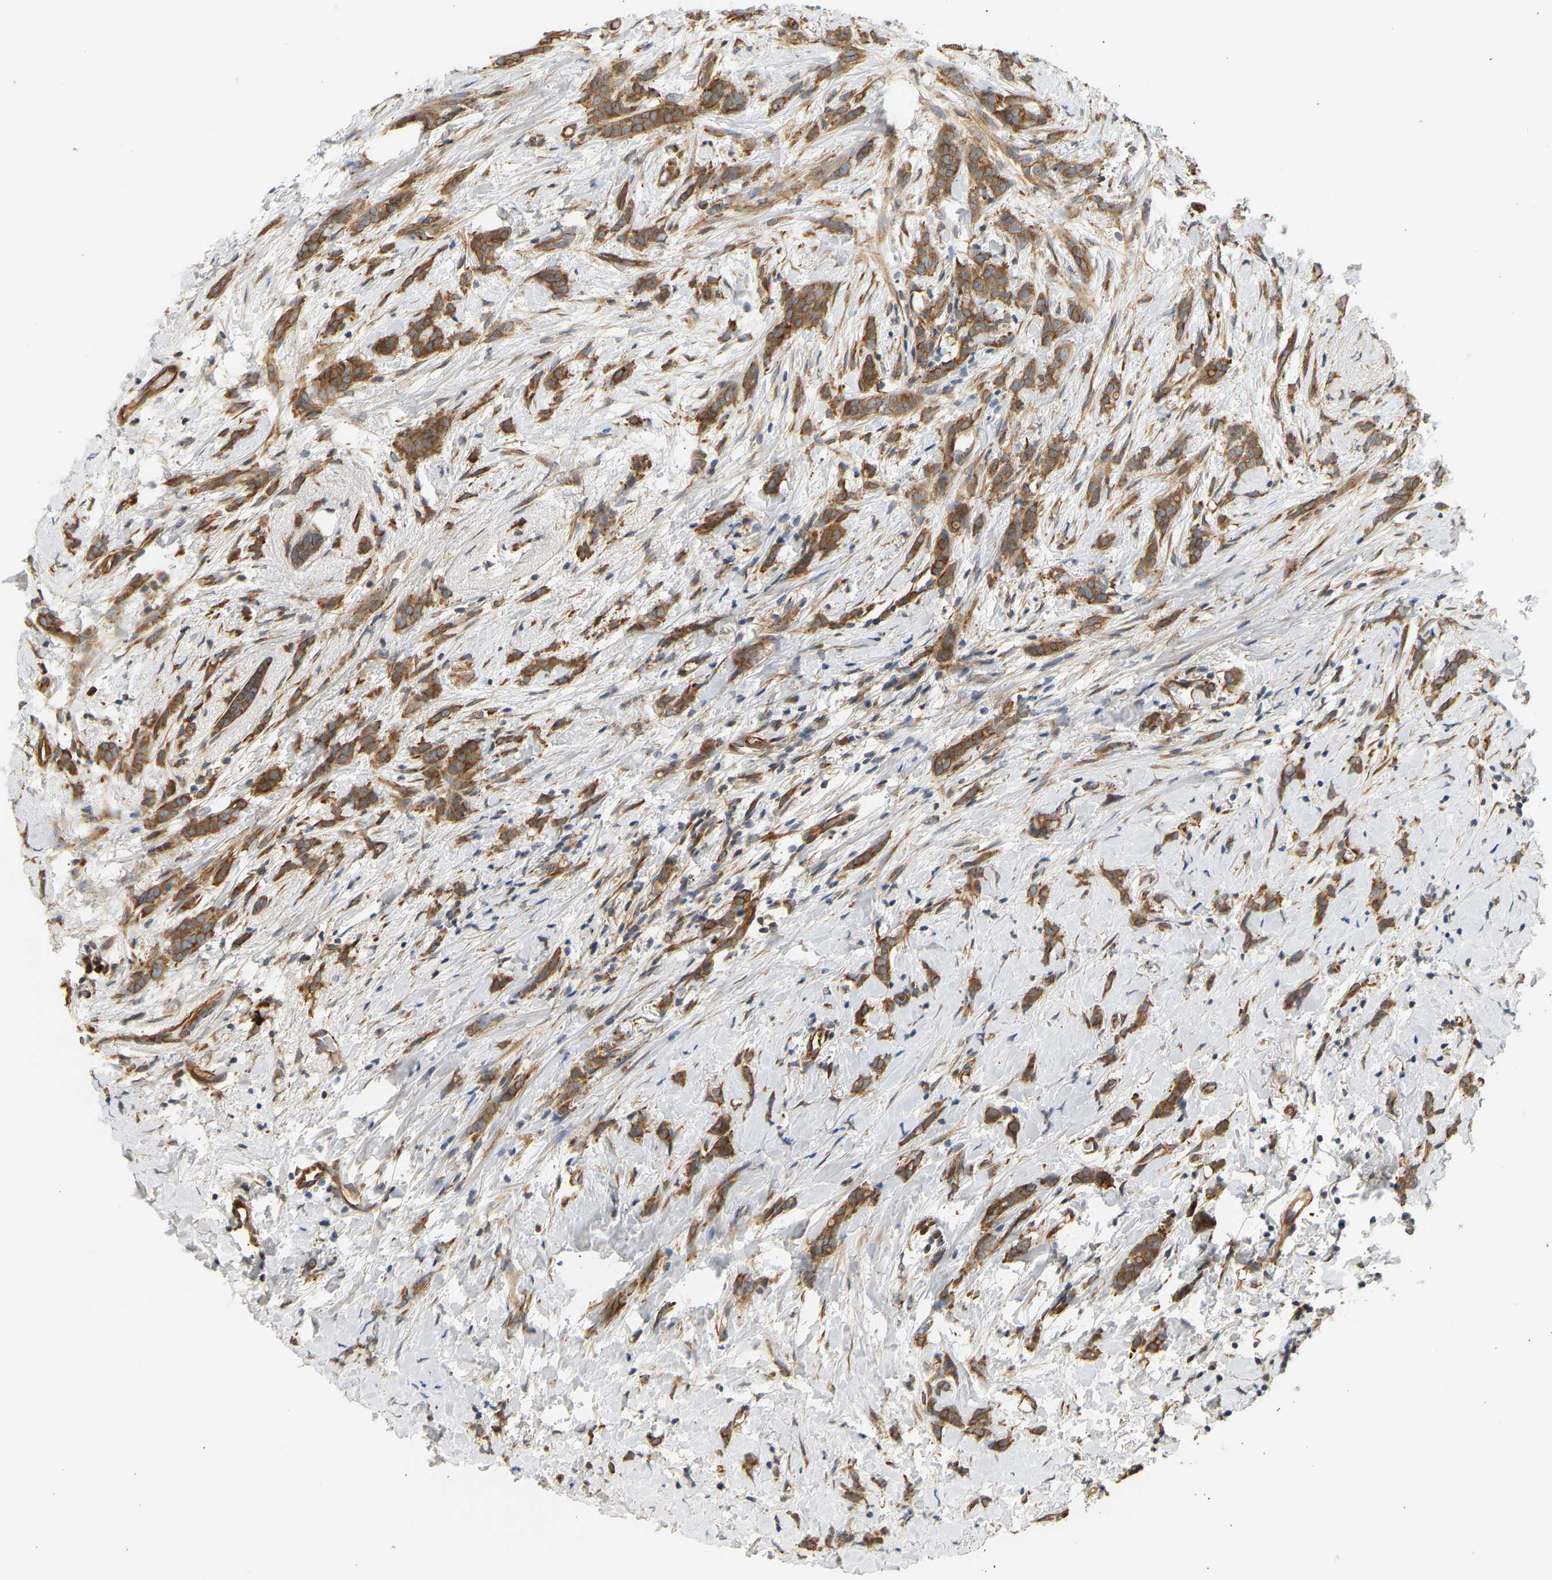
{"staining": {"intensity": "moderate", "quantity": ">75%", "location": "cytoplasmic/membranous"}, "tissue": "breast cancer", "cell_type": "Tumor cells", "image_type": "cancer", "snomed": [{"axis": "morphology", "description": "Lobular carcinoma, in situ"}, {"axis": "morphology", "description": "Lobular carcinoma"}, {"axis": "topography", "description": "Breast"}], "caption": "Tumor cells reveal moderate cytoplasmic/membranous staining in approximately >75% of cells in lobular carcinoma (breast). The staining was performed using DAB, with brown indicating positive protein expression. Nuclei are stained blue with hematoxylin.", "gene": "CEP57", "patient": {"sex": "female", "age": 41}}